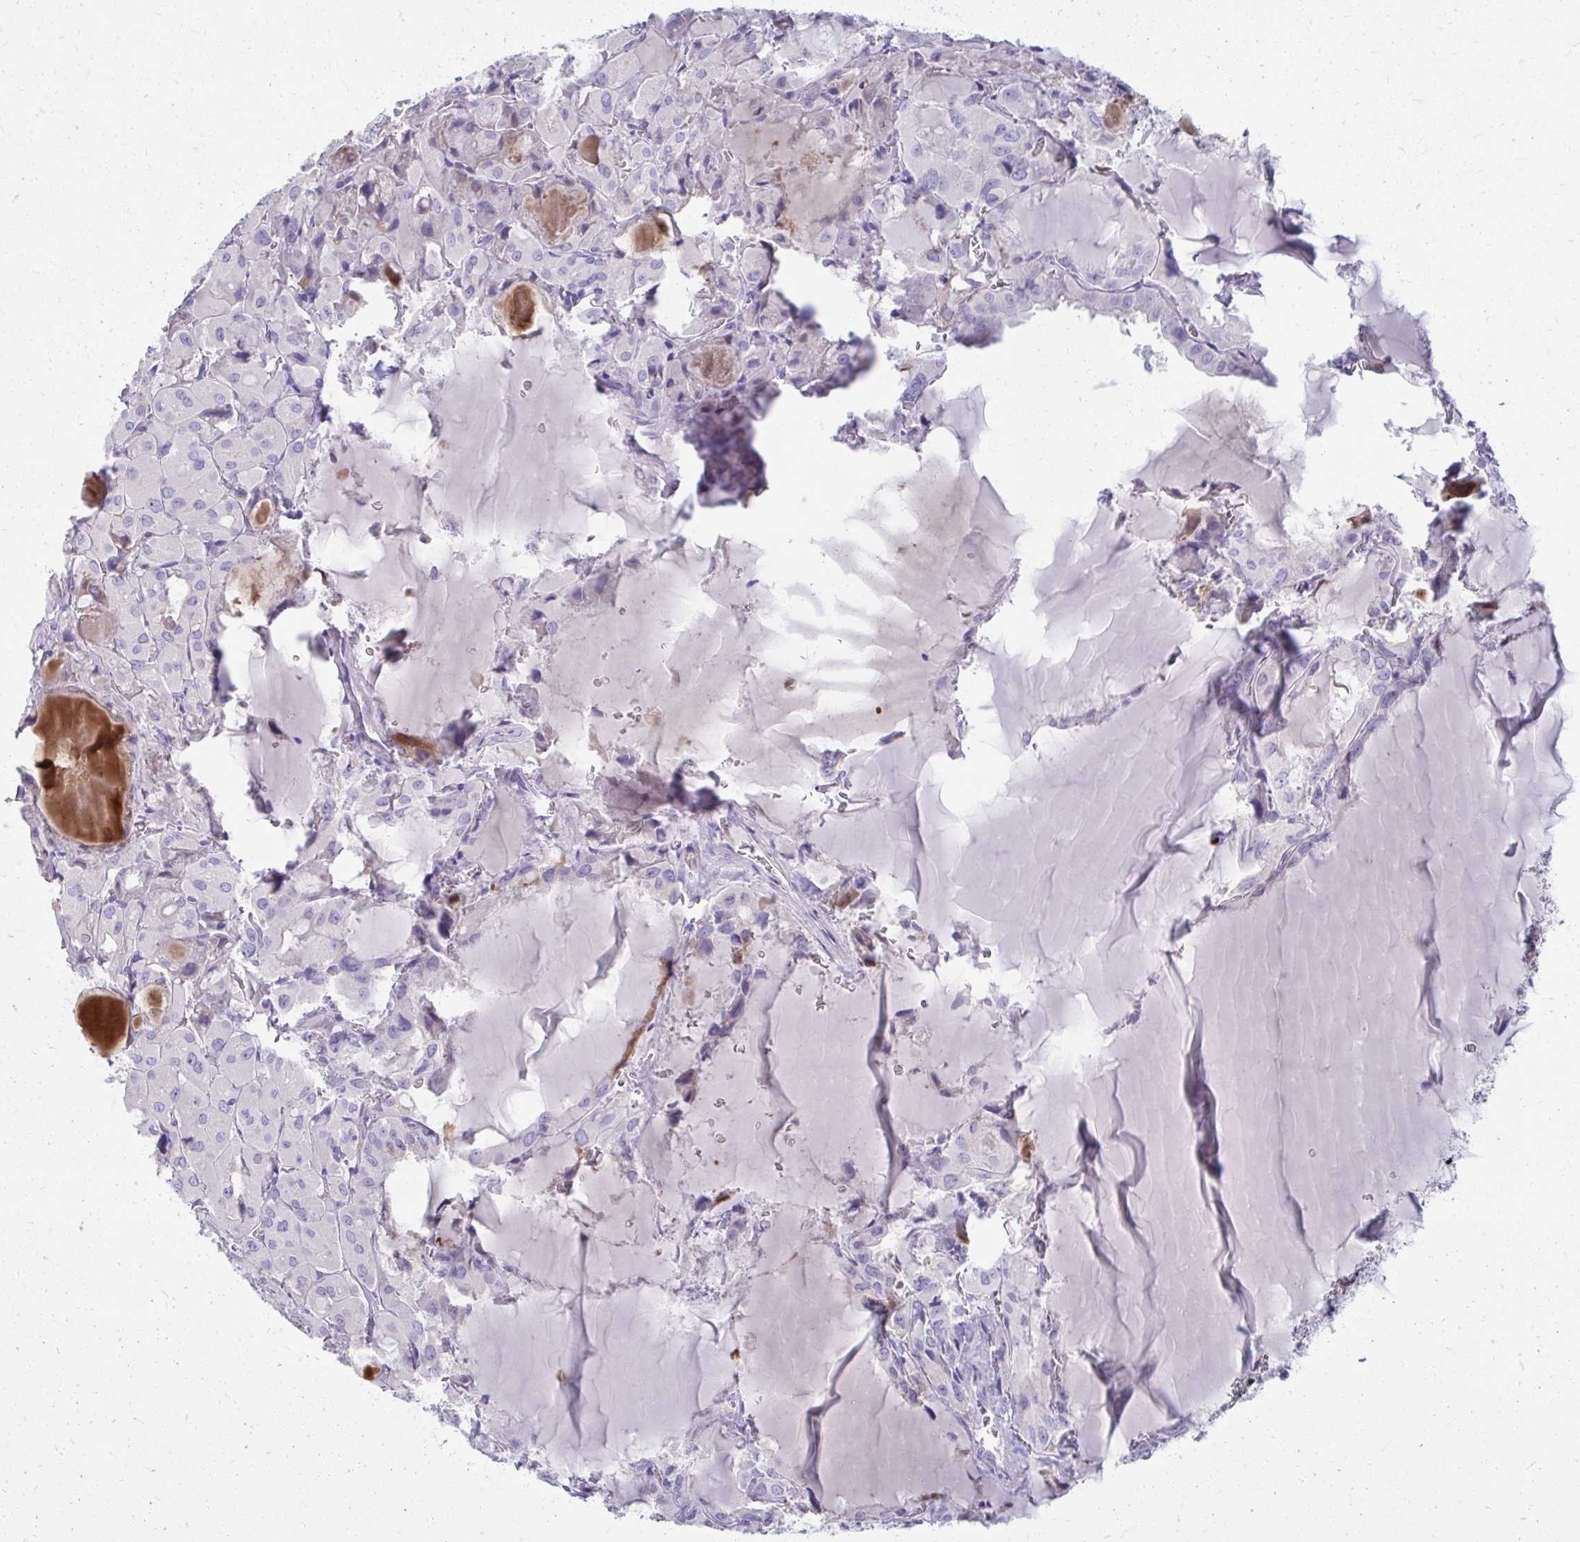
{"staining": {"intensity": "negative", "quantity": "none", "location": "none"}, "tissue": "thyroid cancer", "cell_type": "Tumor cells", "image_type": "cancer", "snomed": [{"axis": "morphology", "description": "Papillary adenocarcinoma, NOS"}, {"axis": "topography", "description": "Thyroid gland"}], "caption": "Immunohistochemical staining of human papillary adenocarcinoma (thyroid) displays no significant expression in tumor cells.", "gene": "OR4M1", "patient": {"sex": "male", "age": 87}}